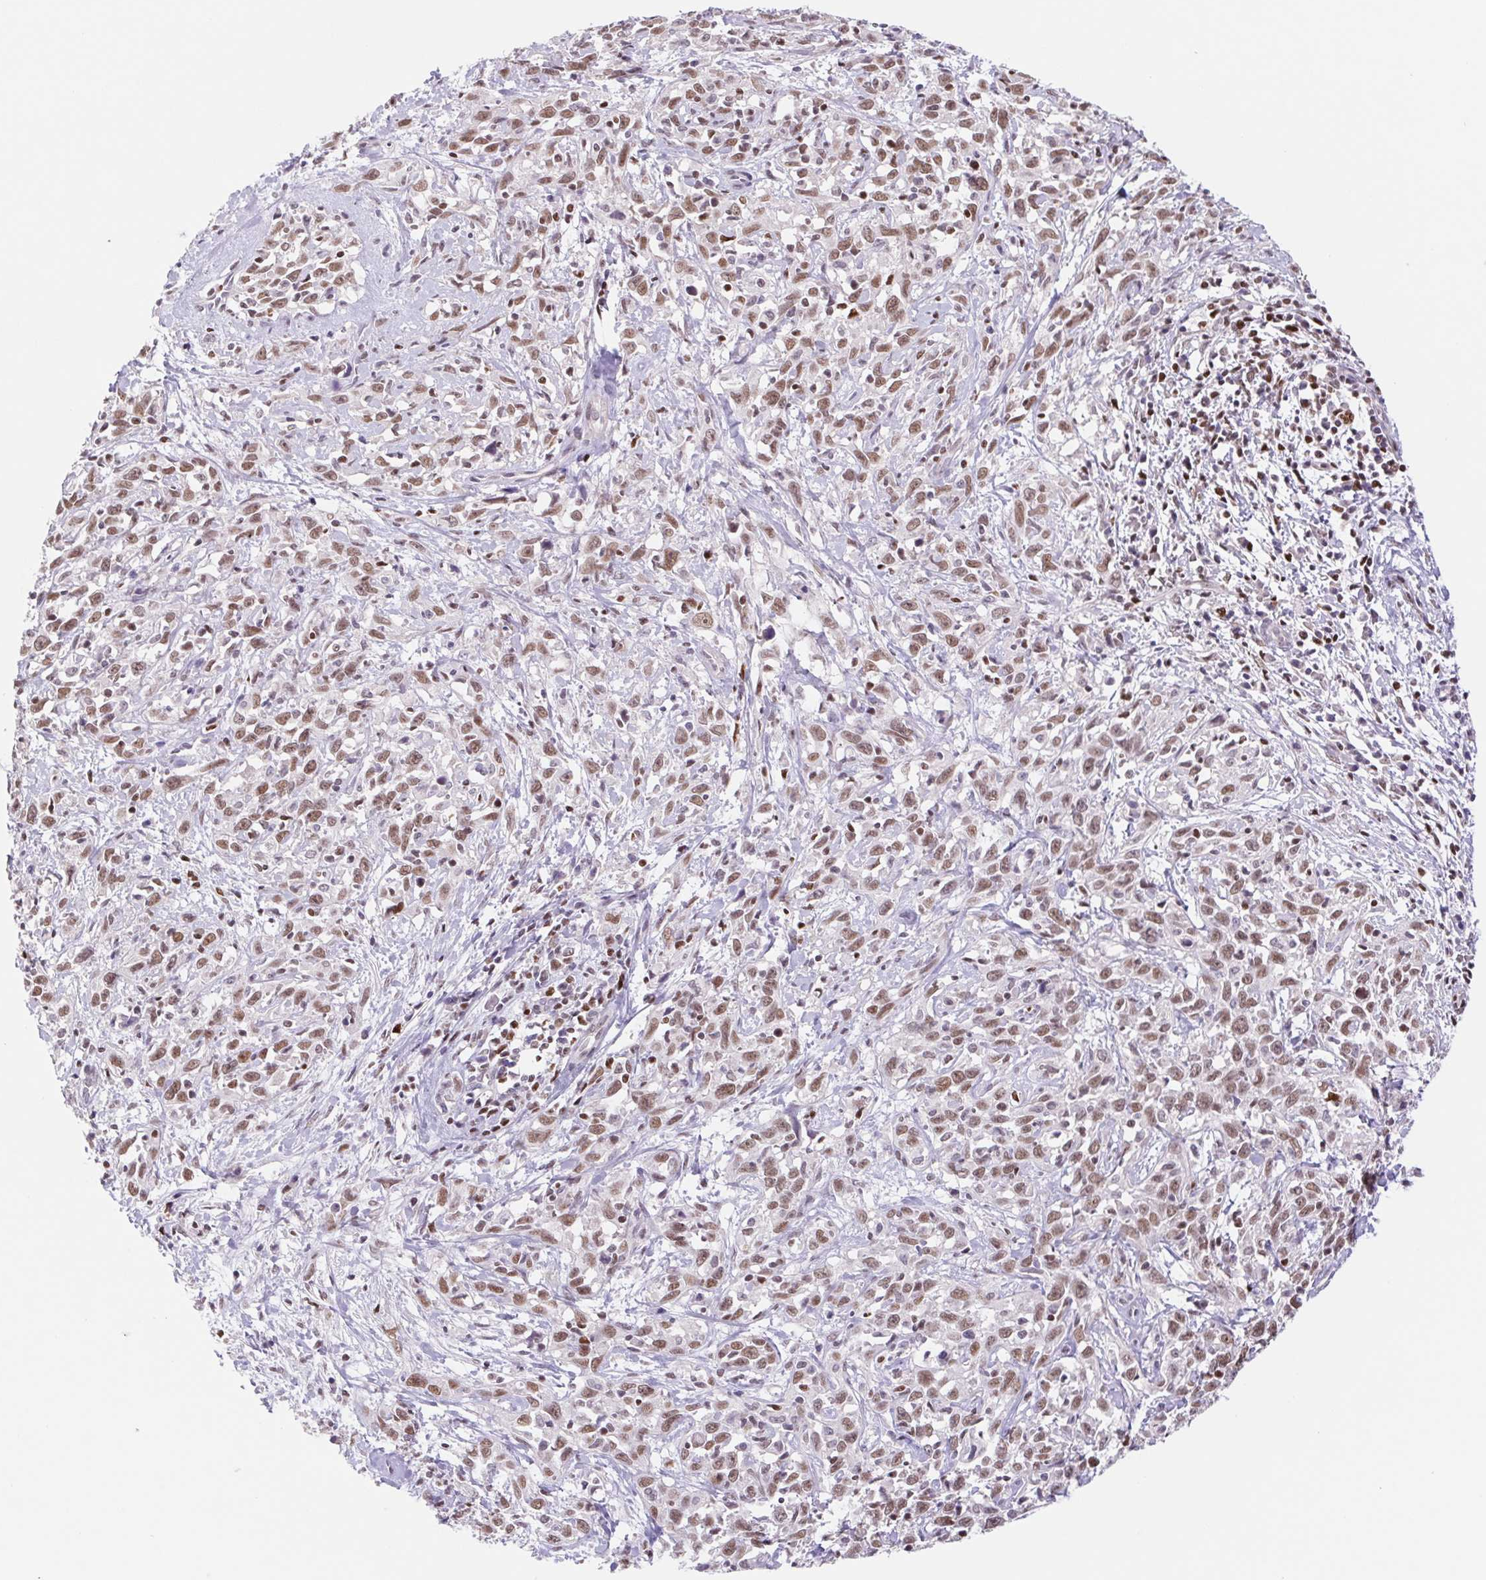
{"staining": {"intensity": "moderate", "quantity": ">75%", "location": "nuclear"}, "tissue": "cervical cancer", "cell_type": "Tumor cells", "image_type": "cancer", "snomed": [{"axis": "morphology", "description": "Adenocarcinoma, NOS"}, {"axis": "topography", "description": "Cervix"}], "caption": "Immunohistochemistry (IHC) (DAB) staining of human cervical adenocarcinoma exhibits moderate nuclear protein staining in about >75% of tumor cells.", "gene": "TRERF1", "patient": {"sex": "female", "age": 40}}